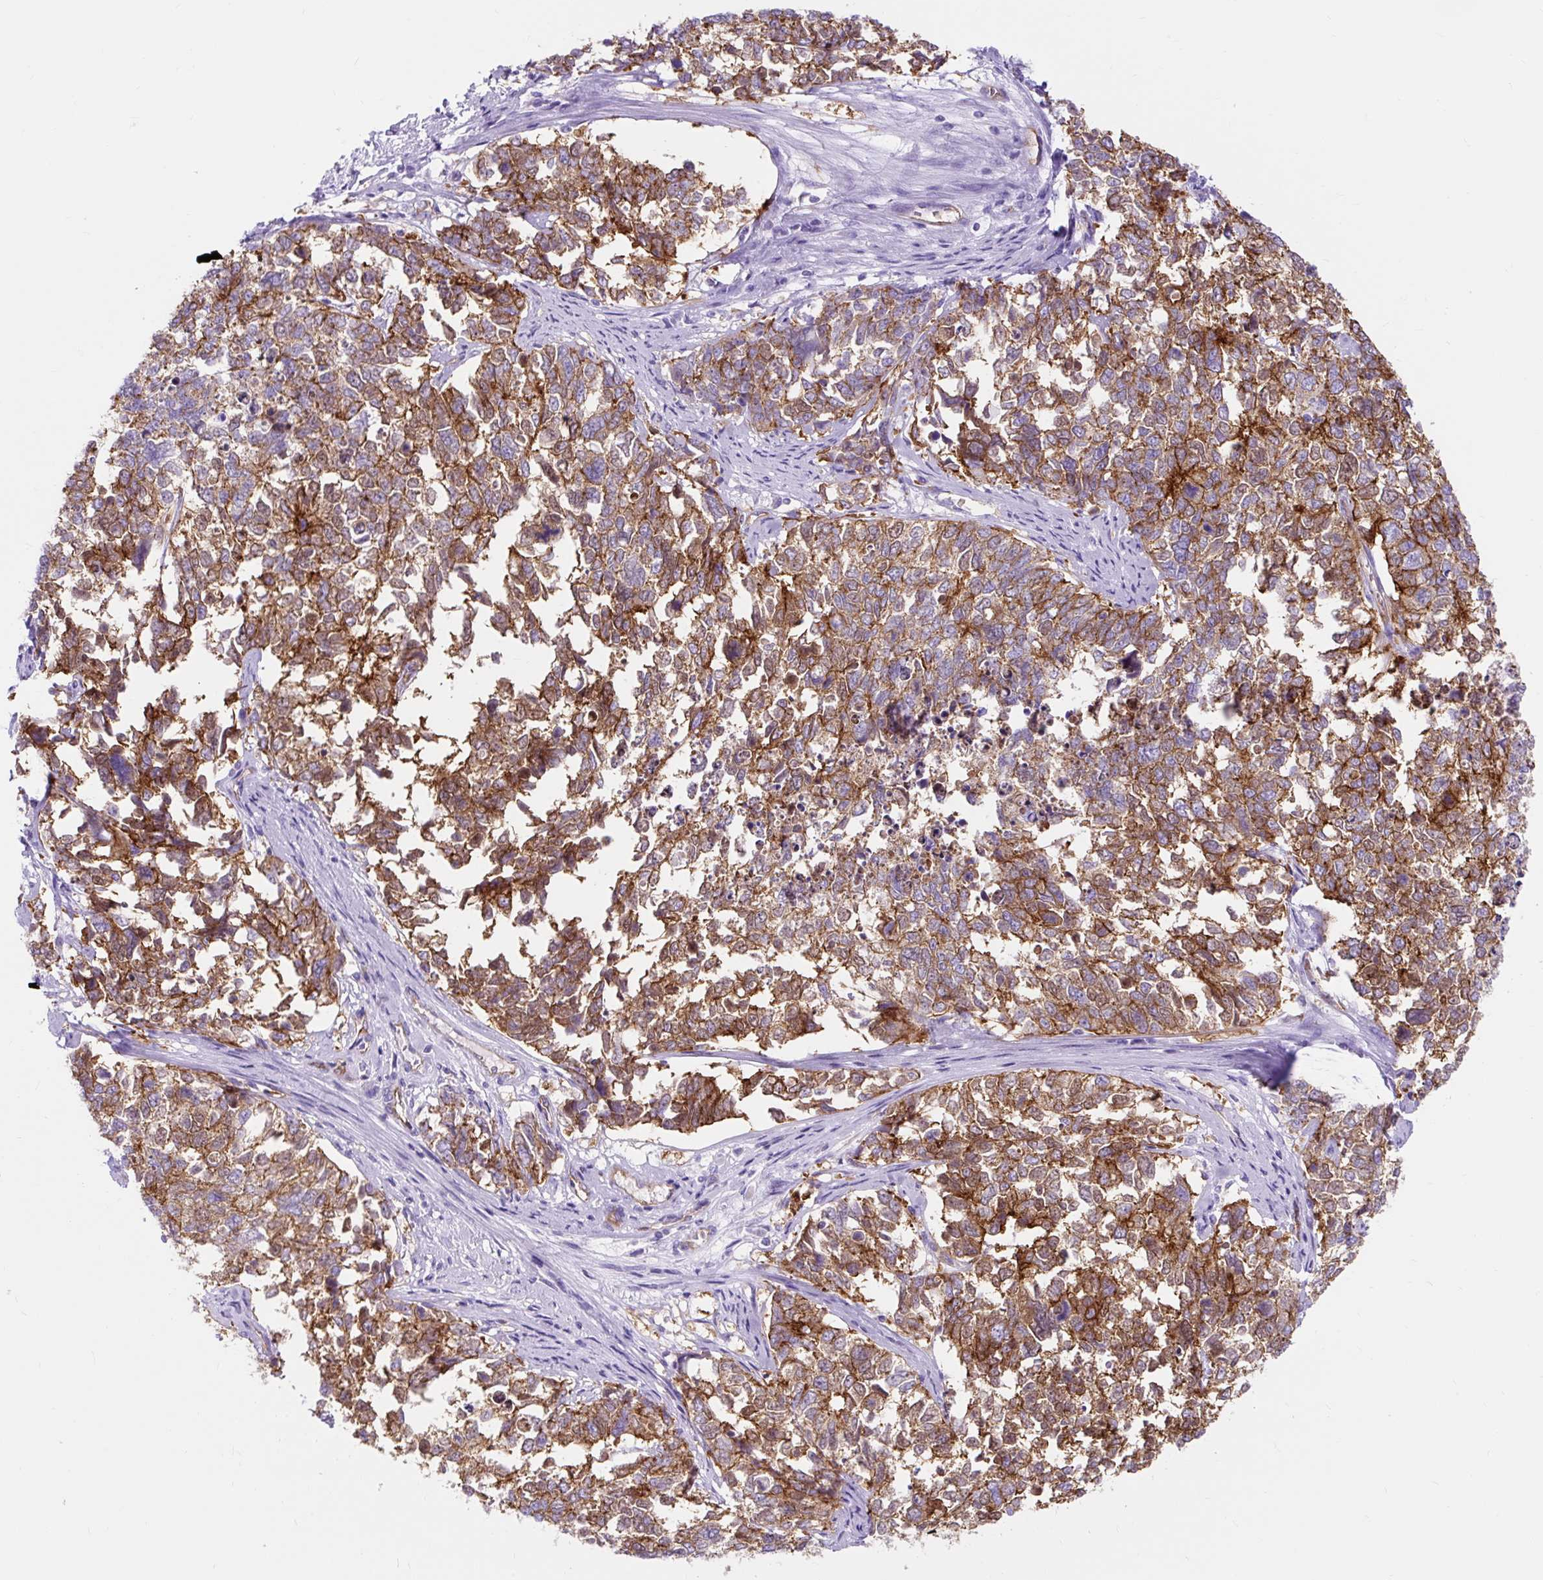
{"staining": {"intensity": "strong", "quantity": ">75%", "location": "cytoplasmic/membranous"}, "tissue": "cervical cancer", "cell_type": "Tumor cells", "image_type": "cancer", "snomed": [{"axis": "morphology", "description": "Squamous cell carcinoma, NOS"}, {"axis": "topography", "description": "Cervix"}], "caption": "Cervical cancer (squamous cell carcinoma) was stained to show a protein in brown. There is high levels of strong cytoplasmic/membranous positivity in approximately >75% of tumor cells.", "gene": "HIP1R", "patient": {"sex": "female", "age": 63}}